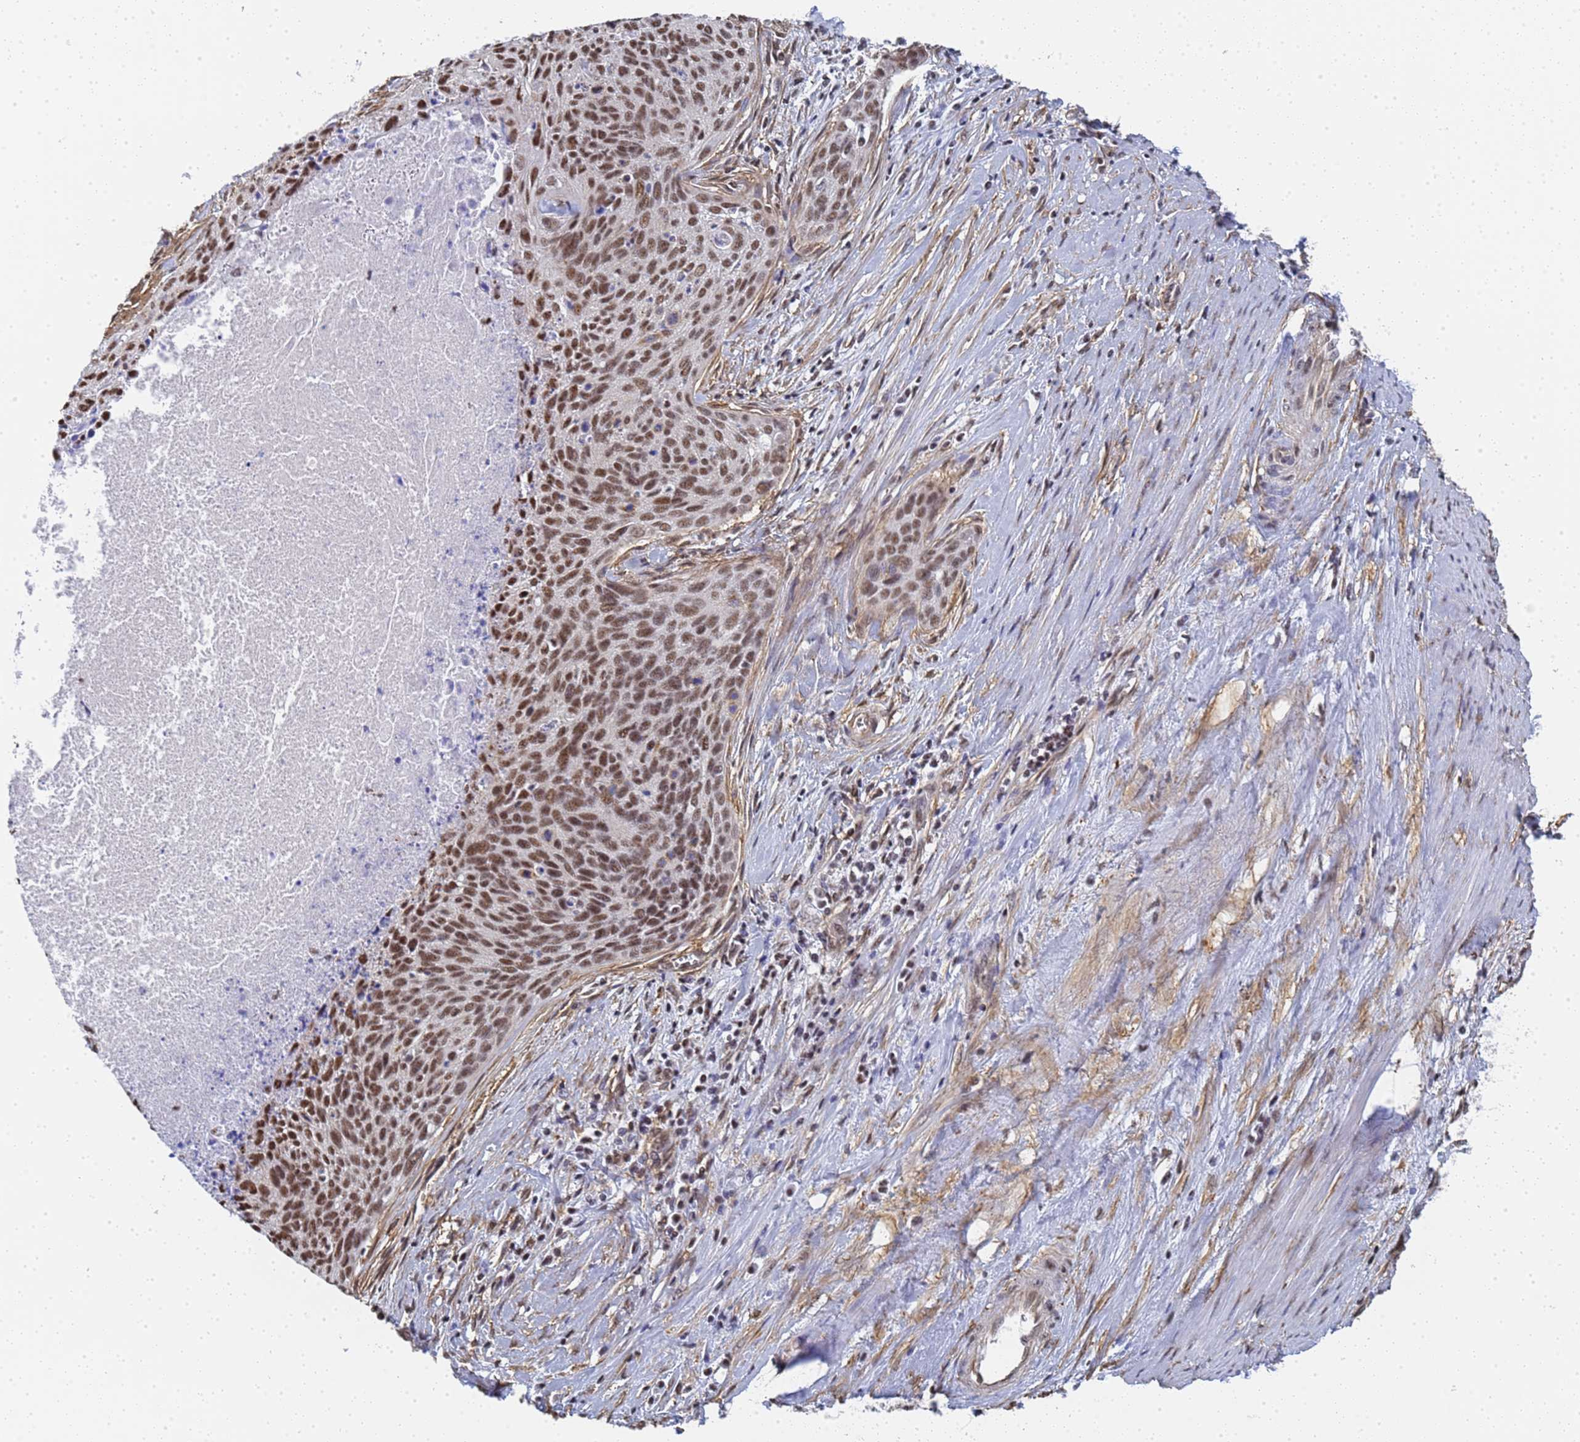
{"staining": {"intensity": "strong", "quantity": ">75%", "location": "nuclear"}, "tissue": "cervical cancer", "cell_type": "Tumor cells", "image_type": "cancer", "snomed": [{"axis": "morphology", "description": "Squamous cell carcinoma, NOS"}, {"axis": "topography", "description": "Cervix"}], "caption": "Human squamous cell carcinoma (cervical) stained with a brown dye exhibits strong nuclear positive expression in approximately >75% of tumor cells.", "gene": "PRRT4", "patient": {"sex": "female", "age": 55}}